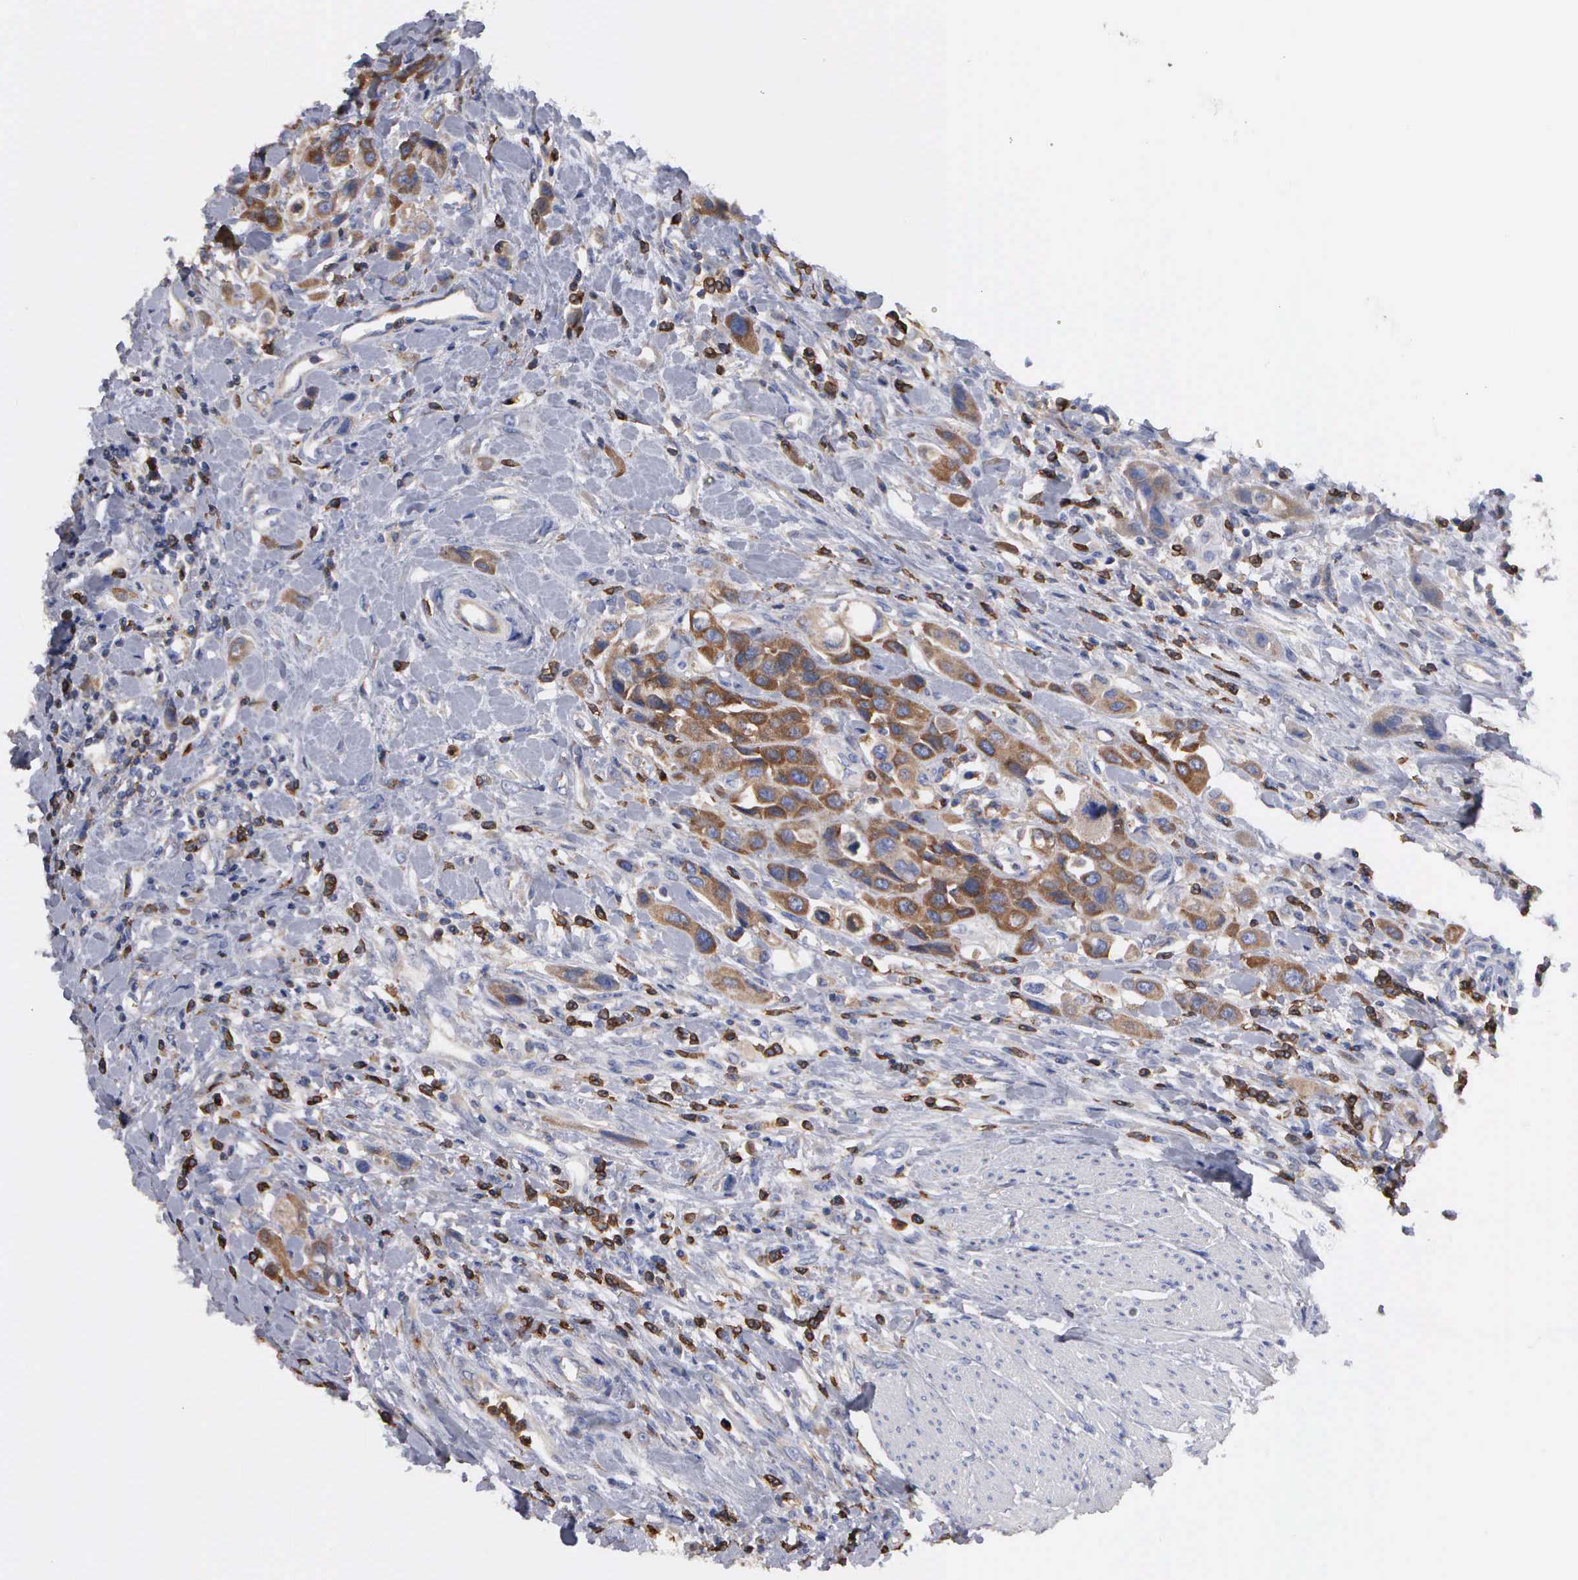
{"staining": {"intensity": "moderate", "quantity": ">75%", "location": "cytoplasmic/membranous"}, "tissue": "urothelial cancer", "cell_type": "Tumor cells", "image_type": "cancer", "snomed": [{"axis": "morphology", "description": "Urothelial carcinoma, High grade"}, {"axis": "topography", "description": "Urinary bladder"}], "caption": "IHC image of neoplastic tissue: urothelial carcinoma (high-grade) stained using IHC reveals medium levels of moderate protein expression localized specifically in the cytoplasmic/membranous of tumor cells, appearing as a cytoplasmic/membranous brown color.", "gene": "G6PD", "patient": {"sex": "male", "age": 50}}